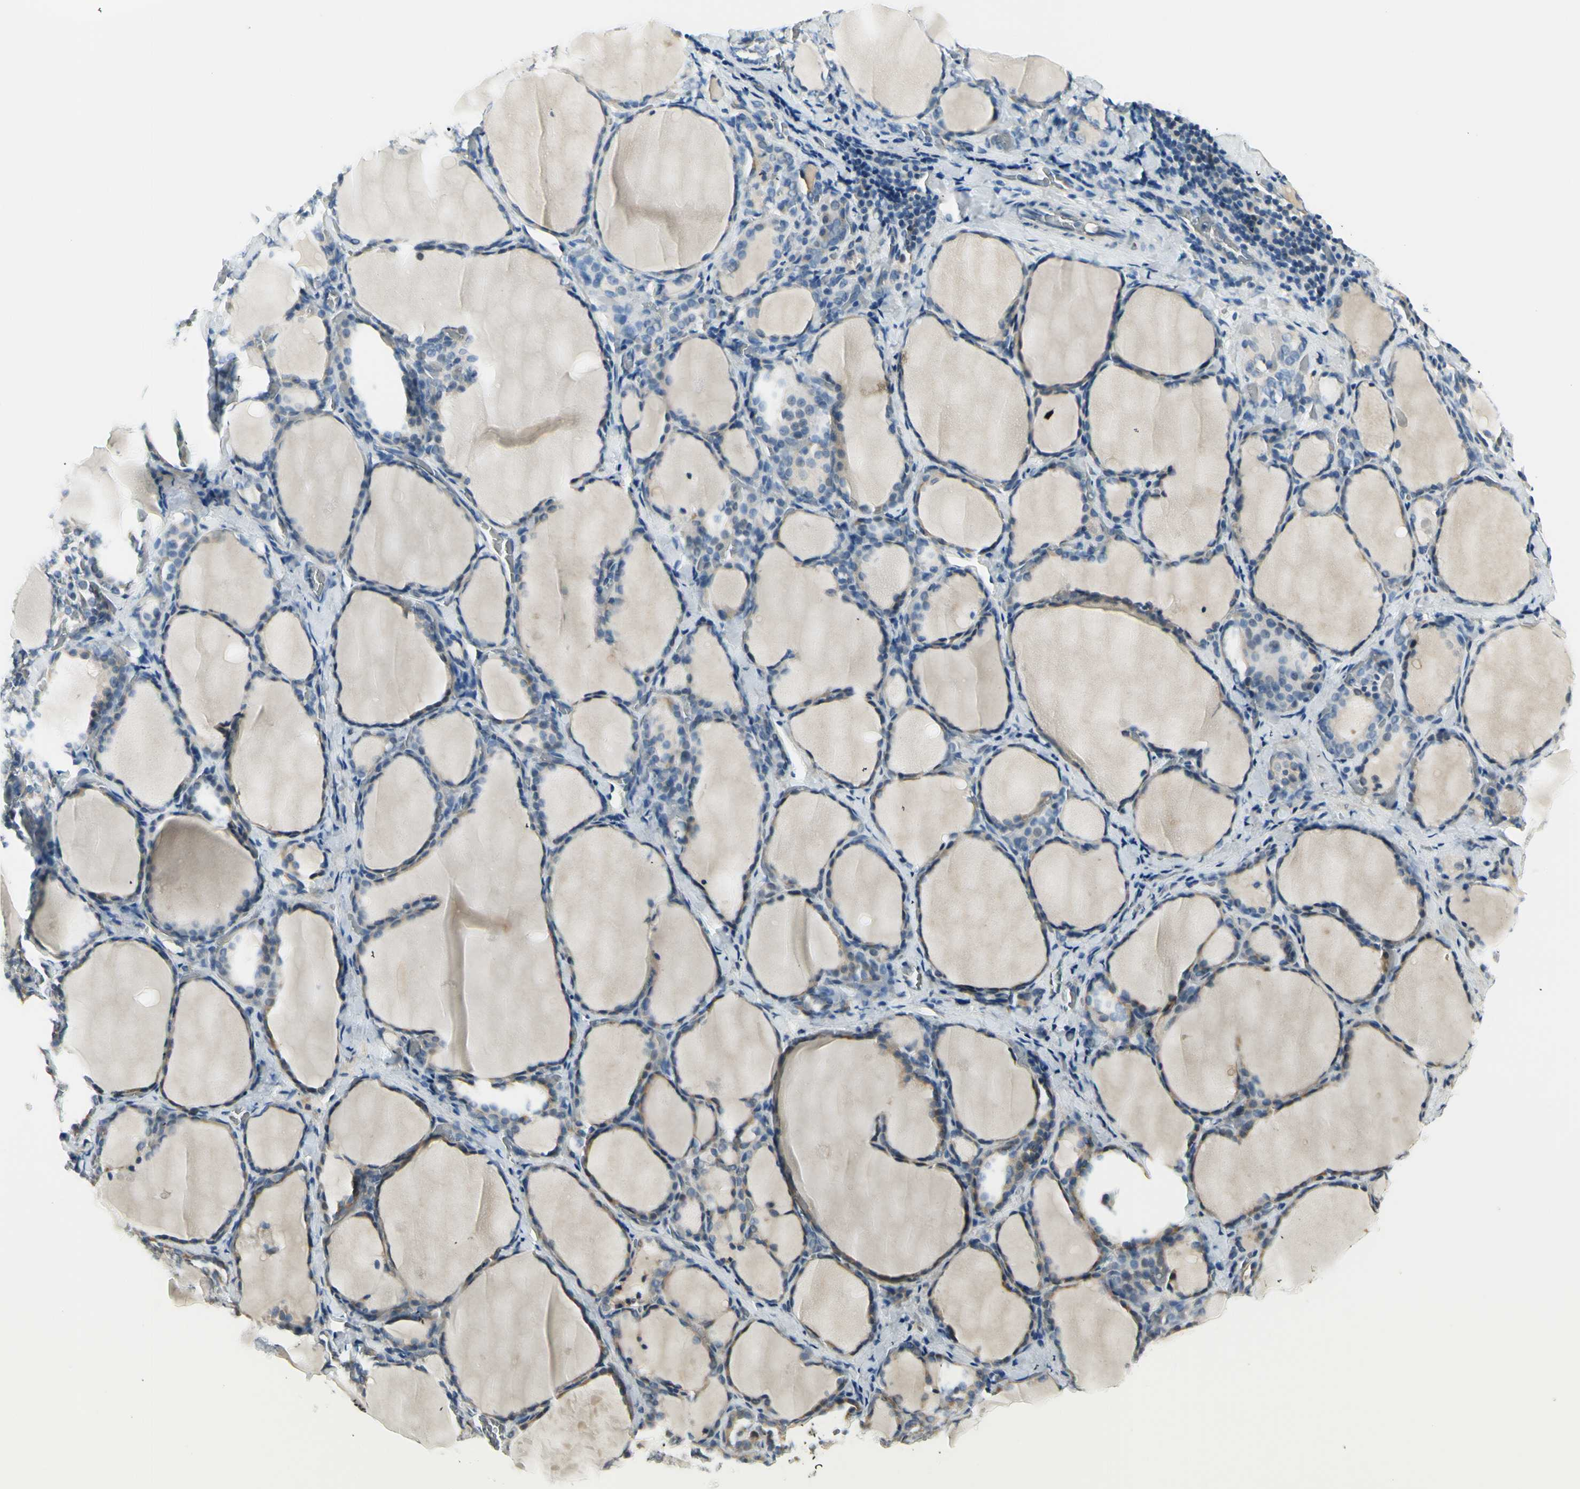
{"staining": {"intensity": "weak", "quantity": "25%-75%", "location": "cytoplasmic/membranous"}, "tissue": "thyroid gland", "cell_type": "Glandular cells", "image_type": "normal", "snomed": [{"axis": "morphology", "description": "Normal tissue, NOS"}, {"axis": "morphology", "description": "Papillary adenocarcinoma, NOS"}, {"axis": "topography", "description": "Thyroid gland"}], "caption": "A micrograph of thyroid gland stained for a protein exhibits weak cytoplasmic/membranous brown staining in glandular cells. (DAB = brown stain, brightfield microscopy at high magnification).", "gene": "IGDCC4", "patient": {"sex": "female", "age": 30}}